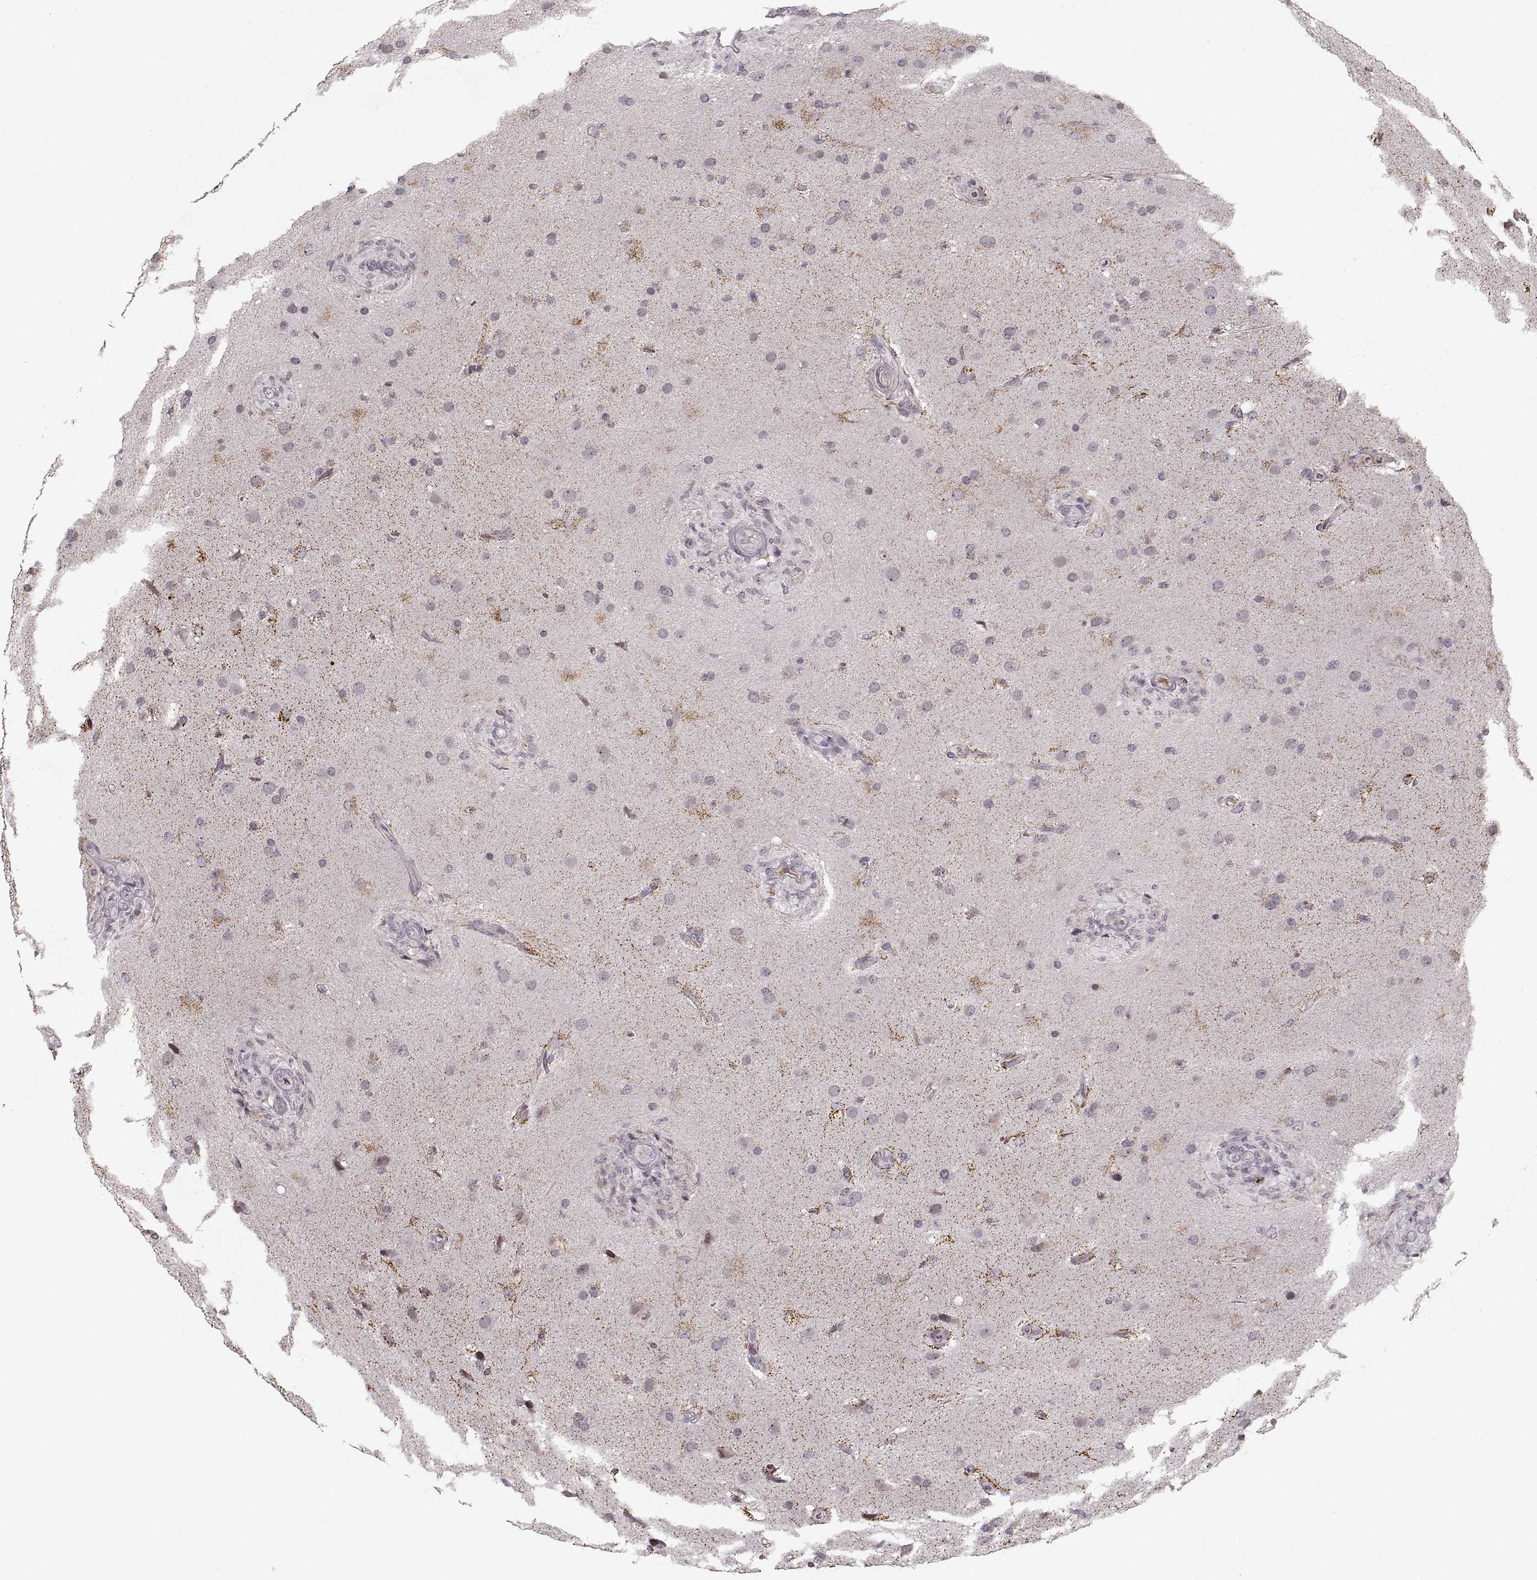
{"staining": {"intensity": "negative", "quantity": "none", "location": "none"}, "tissue": "glioma", "cell_type": "Tumor cells", "image_type": "cancer", "snomed": [{"axis": "morphology", "description": "Glioma, malignant, High grade"}, {"axis": "topography", "description": "Brain"}], "caption": "This image is of malignant glioma (high-grade) stained with immunohistochemistry to label a protein in brown with the nuclei are counter-stained blue. There is no staining in tumor cells.", "gene": "ASIC3", "patient": {"sex": "male", "age": 68}}